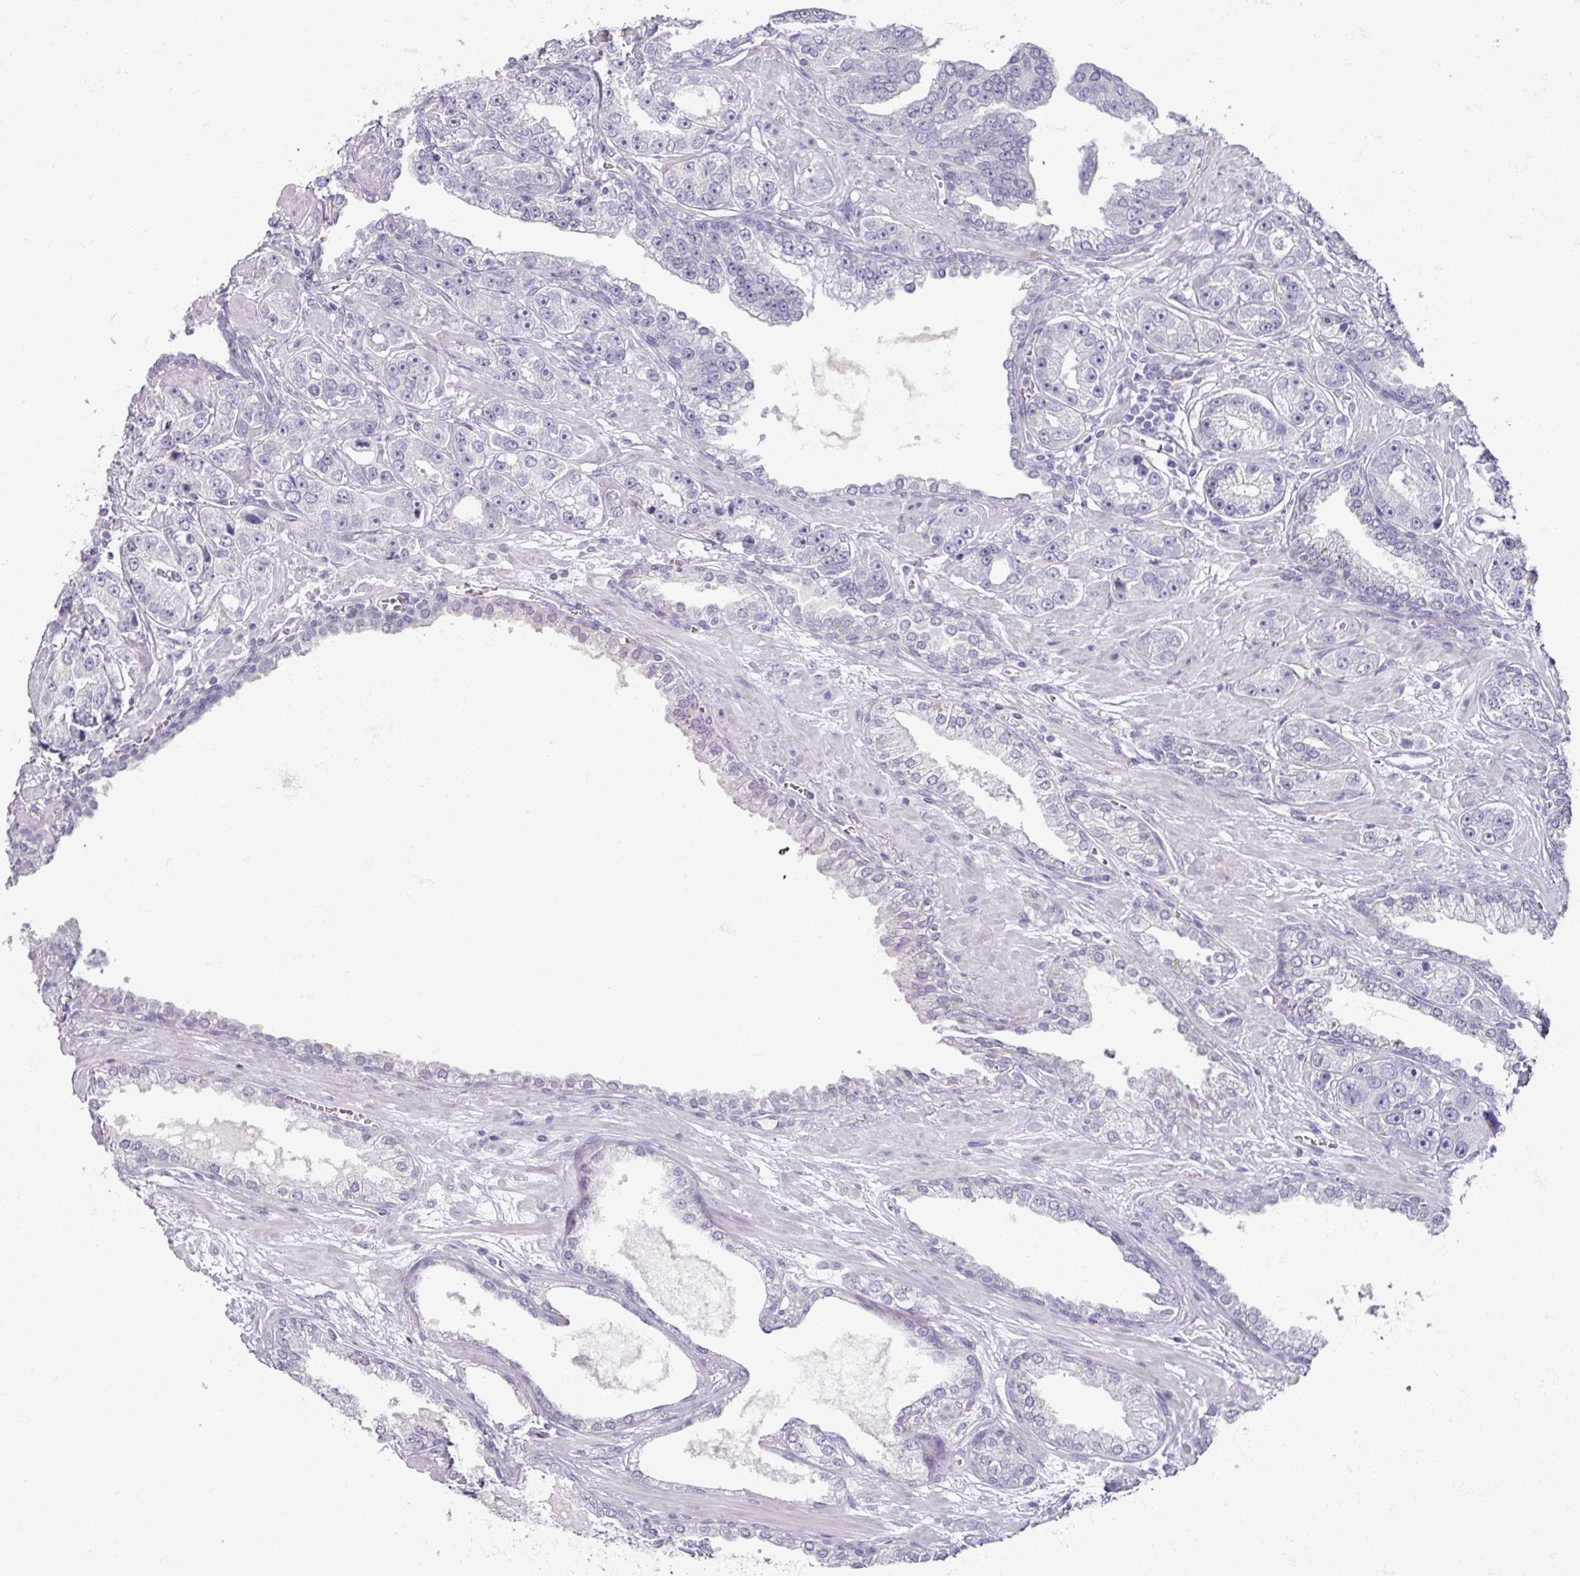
{"staining": {"intensity": "negative", "quantity": "none", "location": "none"}, "tissue": "prostate cancer", "cell_type": "Tumor cells", "image_type": "cancer", "snomed": [{"axis": "morphology", "description": "Adenocarcinoma, High grade"}, {"axis": "topography", "description": "Prostate"}], "caption": "This is an immunohistochemistry (IHC) histopathology image of human prostate high-grade adenocarcinoma. There is no staining in tumor cells.", "gene": "TG", "patient": {"sex": "male", "age": 71}}